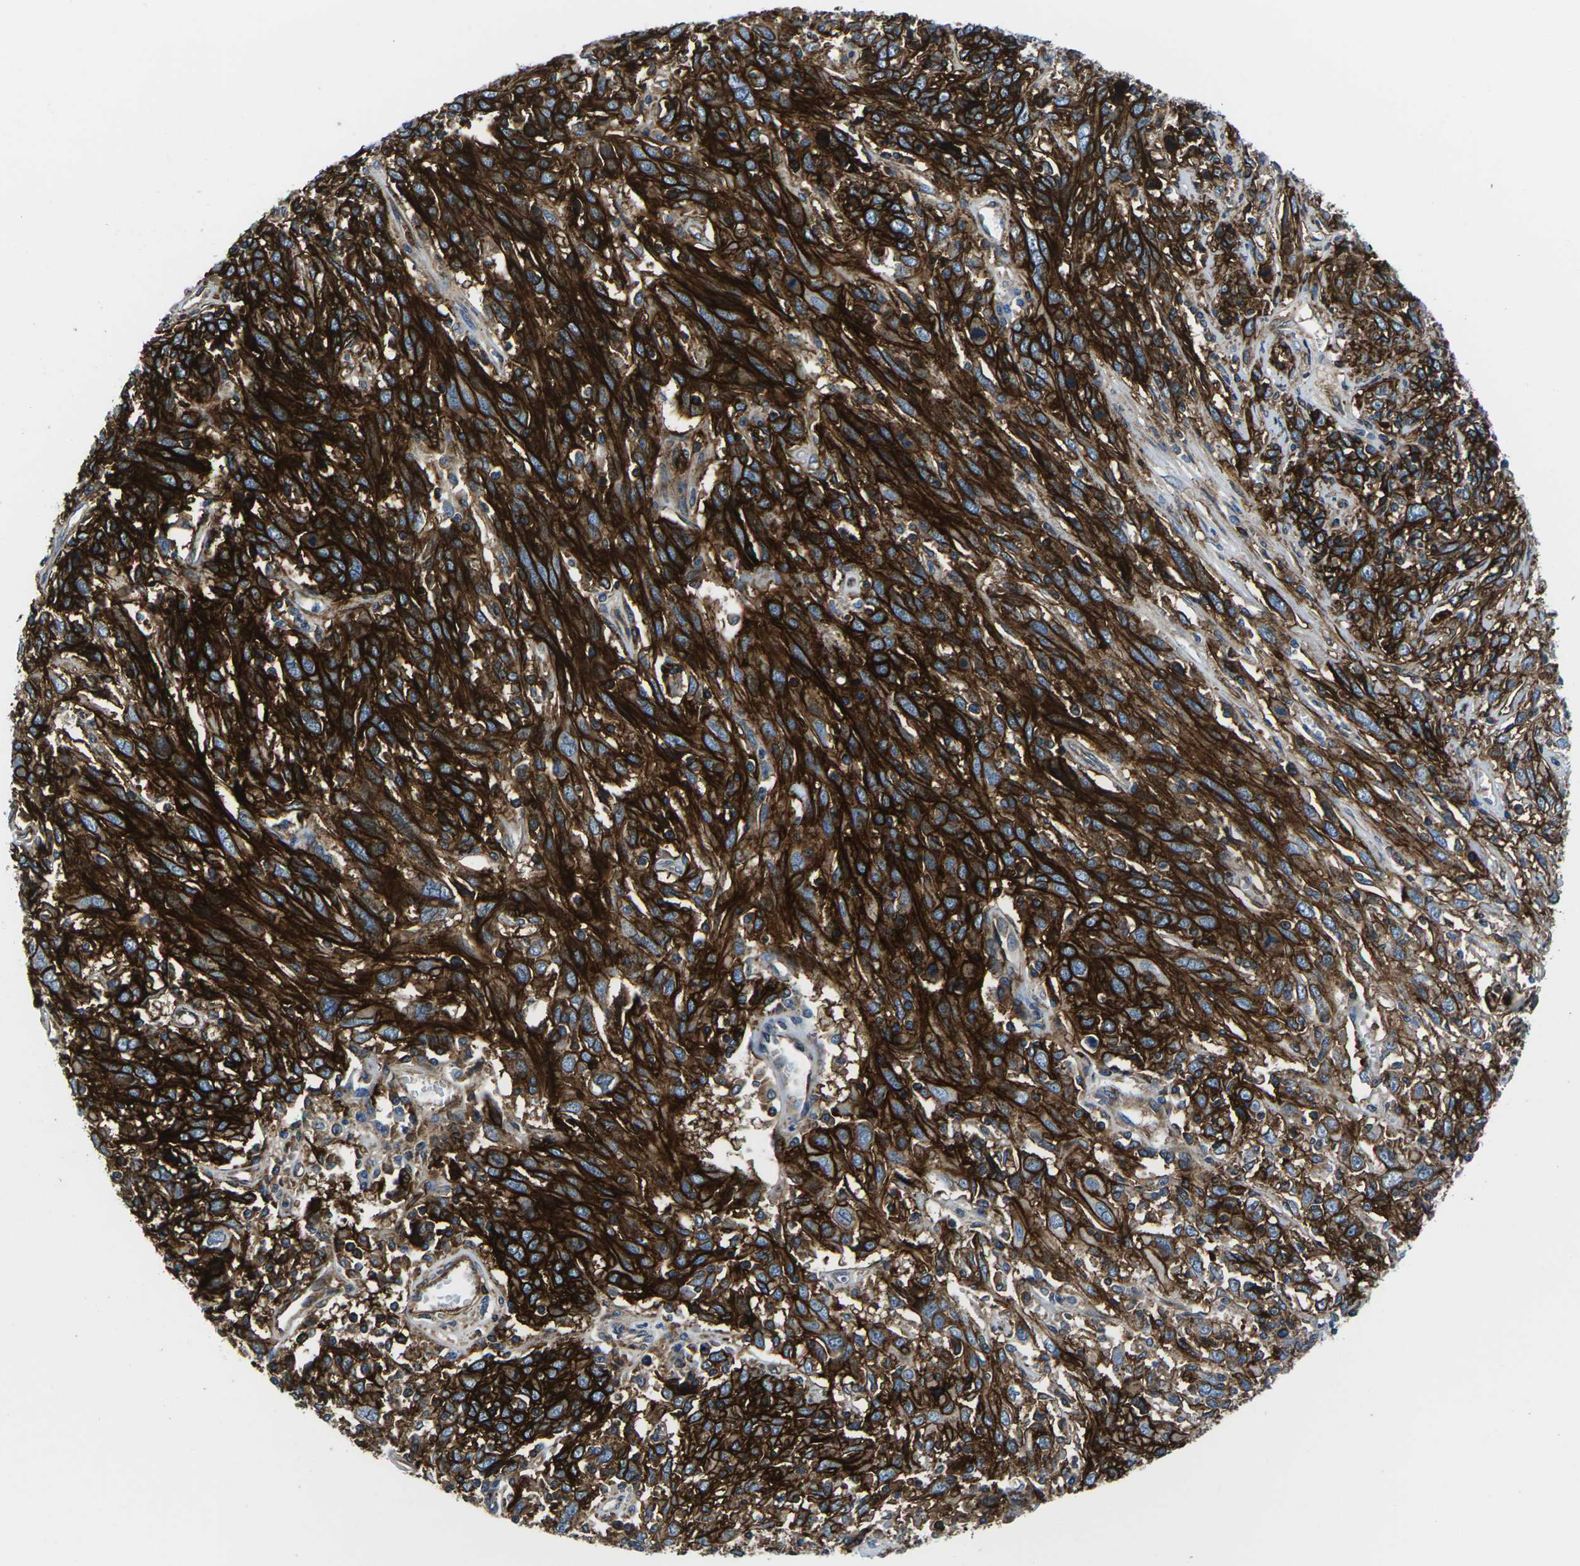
{"staining": {"intensity": "strong", "quantity": ">75%", "location": "cytoplasmic/membranous"}, "tissue": "cervical cancer", "cell_type": "Tumor cells", "image_type": "cancer", "snomed": [{"axis": "morphology", "description": "Squamous cell carcinoma, NOS"}, {"axis": "topography", "description": "Cervix"}], "caption": "The histopathology image reveals a brown stain indicating the presence of a protein in the cytoplasmic/membranous of tumor cells in squamous cell carcinoma (cervical).", "gene": "SOCS4", "patient": {"sex": "female", "age": 46}}